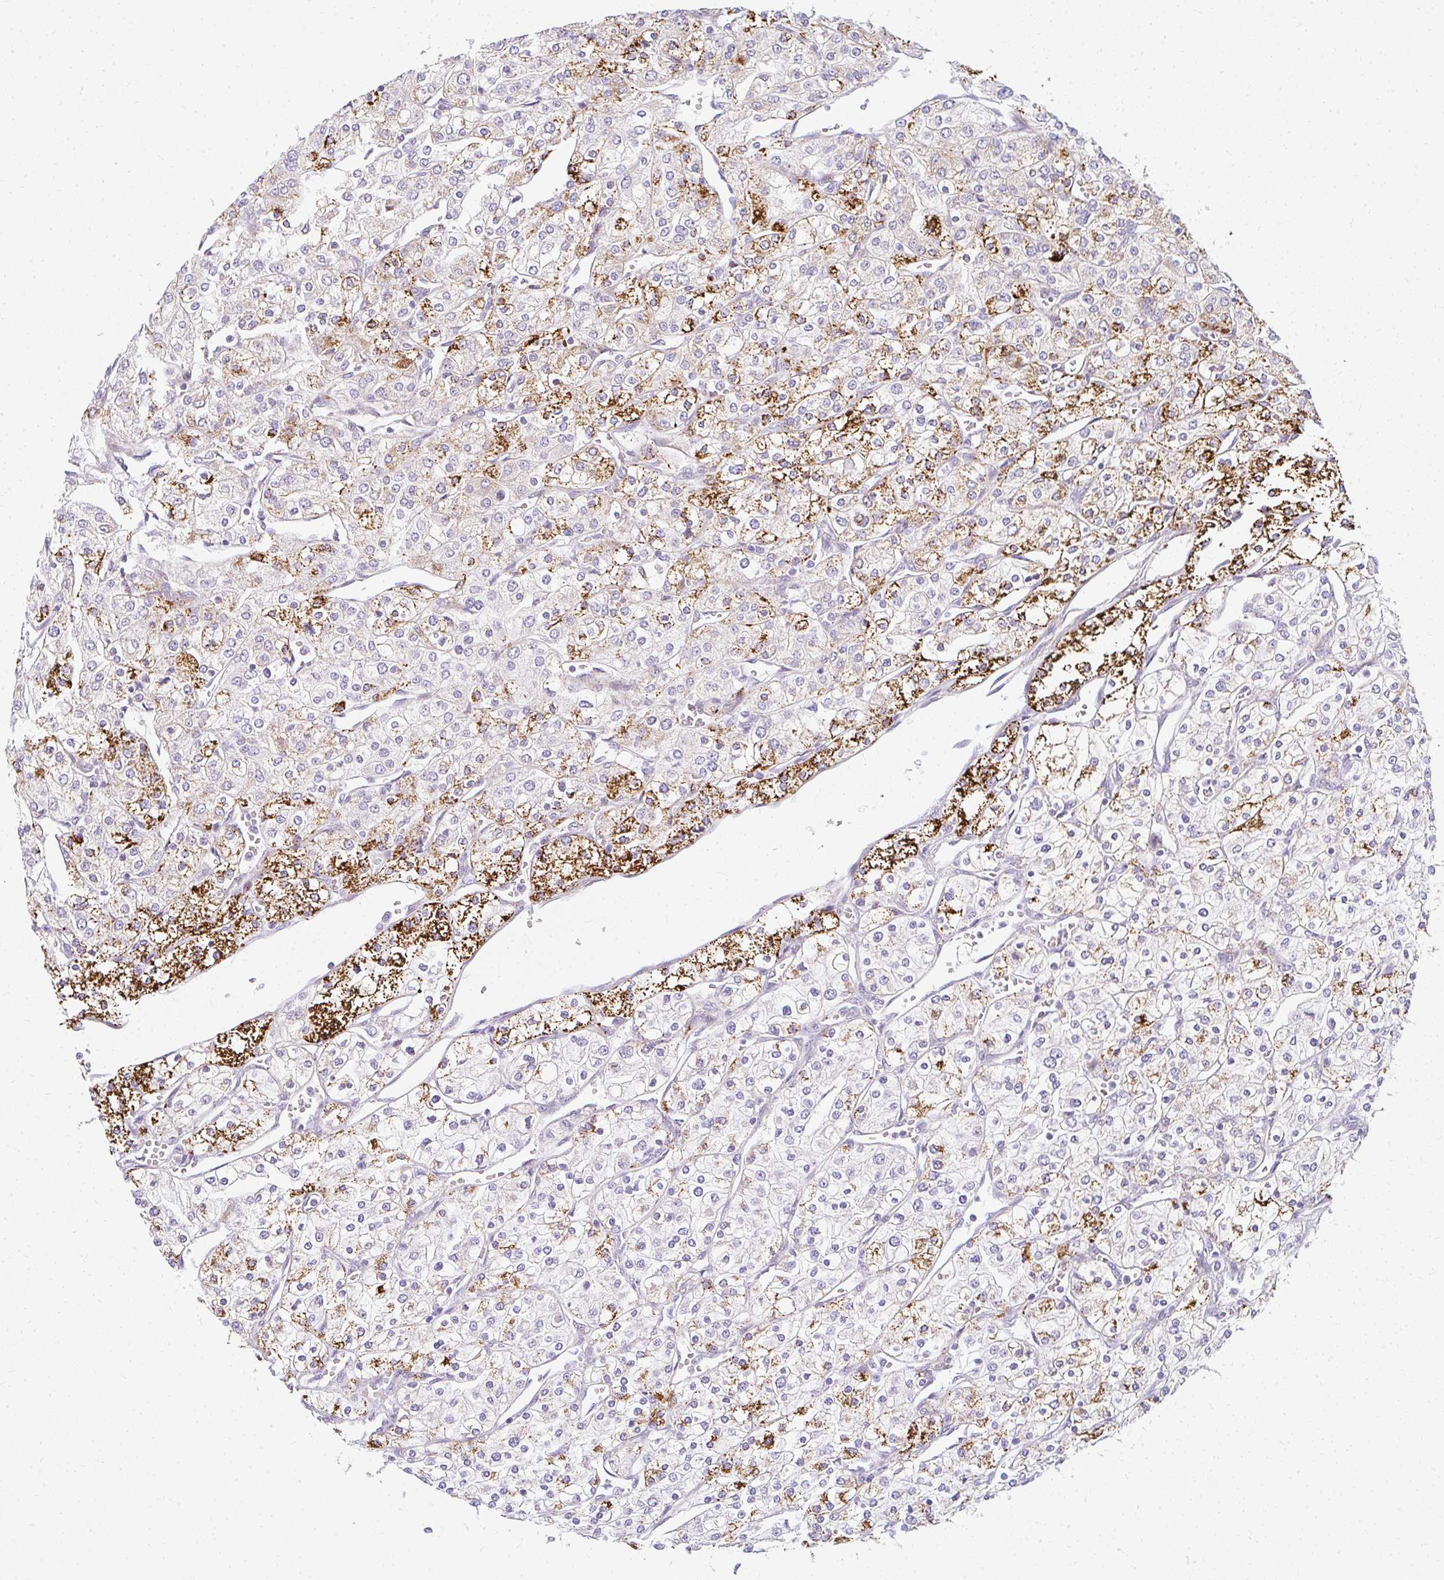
{"staining": {"intensity": "strong", "quantity": "25%-75%", "location": "cytoplasmic/membranous"}, "tissue": "renal cancer", "cell_type": "Tumor cells", "image_type": "cancer", "snomed": [{"axis": "morphology", "description": "Adenocarcinoma, NOS"}, {"axis": "topography", "description": "Kidney"}], "caption": "Immunohistochemical staining of adenocarcinoma (renal) exhibits high levels of strong cytoplasmic/membranous expression in approximately 25%-75% of tumor cells. (DAB IHC with brightfield microscopy, high magnification).", "gene": "PLA2G5", "patient": {"sex": "male", "age": 80}}